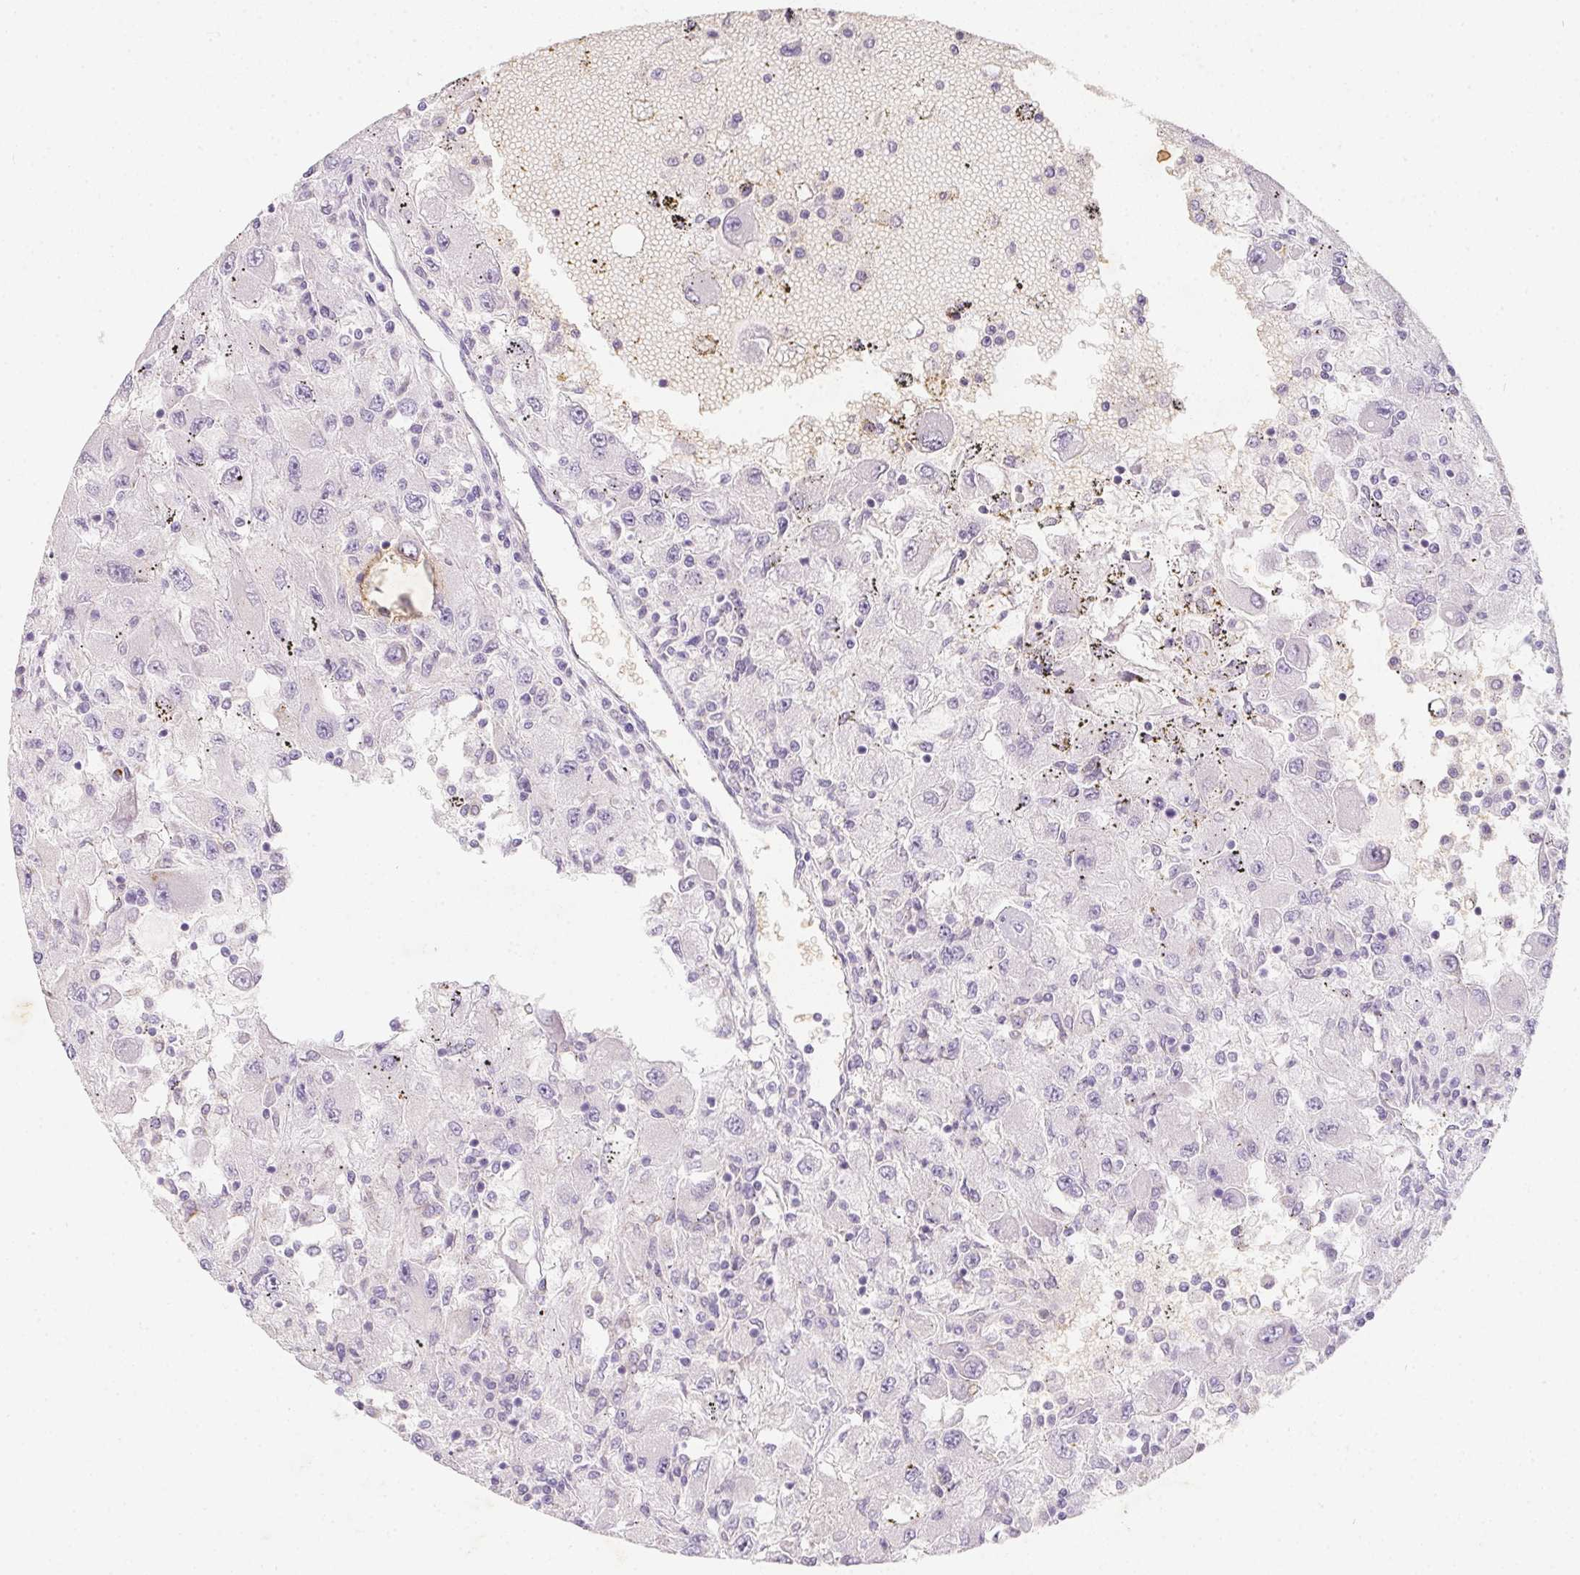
{"staining": {"intensity": "negative", "quantity": "none", "location": "none"}, "tissue": "renal cancer", "cell_type": "Tumor cells", "image_type": "cancer", "snomed": [{"axis": "morphology", "description": "Adenocarcinoma, NOS"}, {"axis": "topography", "description": "Kidney"}], "caption": "This is an immunohistochemistry image of renal cancer (adenocarcinoma). There is no positivity in tumor cells.", "gene": "DCD", "patient": {"sex": "female", "age": 67}}